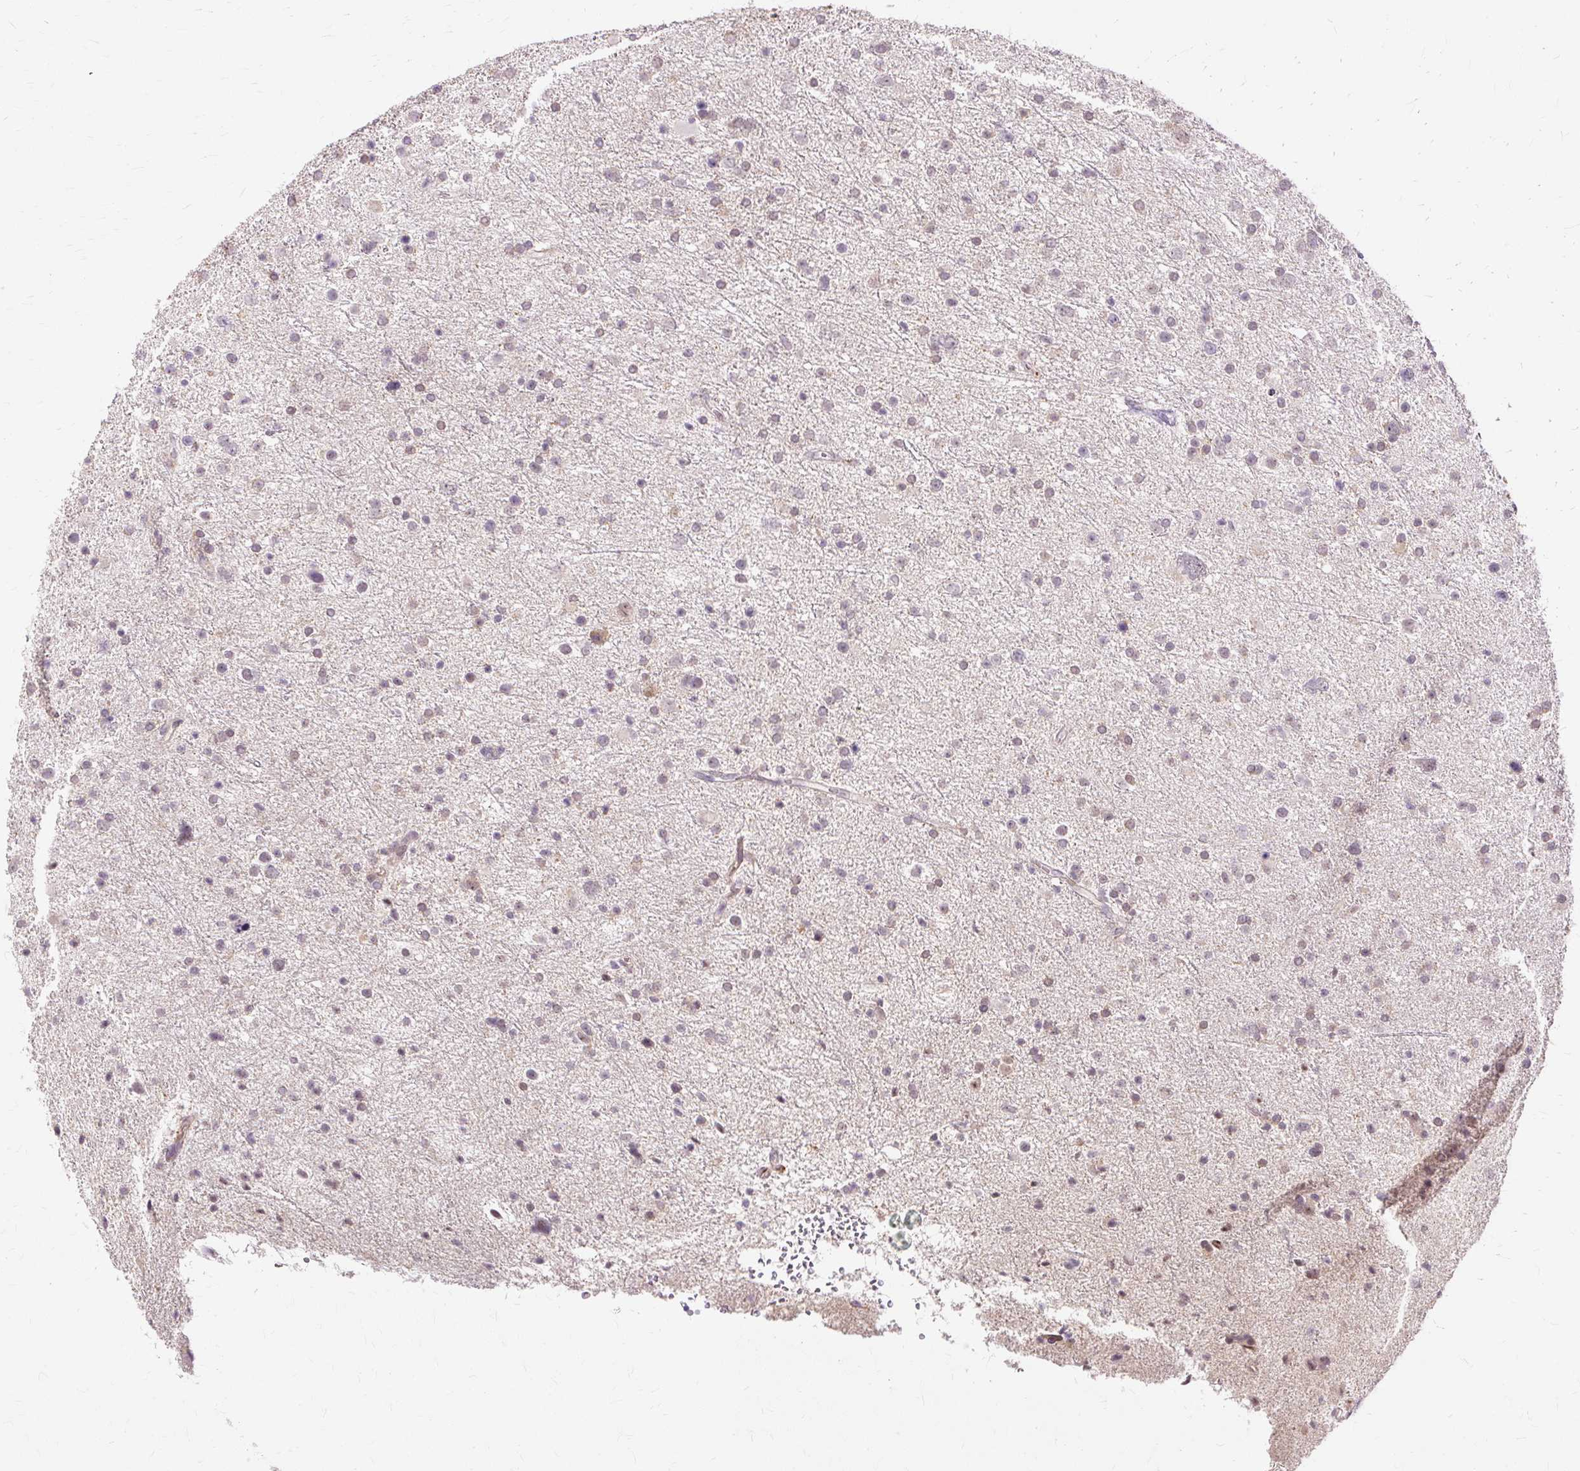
{"staining": {"intensity": "weak", "quantity": "25%-75%", "location": "nuclear"}, "tissue": "glioma", "cell_type": "Tumor cells", "image_type": "cancer", "snomed": [{"axis": "morphology", "description": "Glioma, malignant, Low grade"}, {"axis": "topography", "description": "Brain"}], "caption": "Malignant glioma (low-grade) stained with IHC exhibits weak nuclear staining in about 25%-75% of tumor cells. The staining is performed using DAB brown chromogen to label protein expression. The nuclei are counter-stained blue using hematoxylin.", "gene": "MMACHC", "patient": {"sex": "female", "age": 32}}